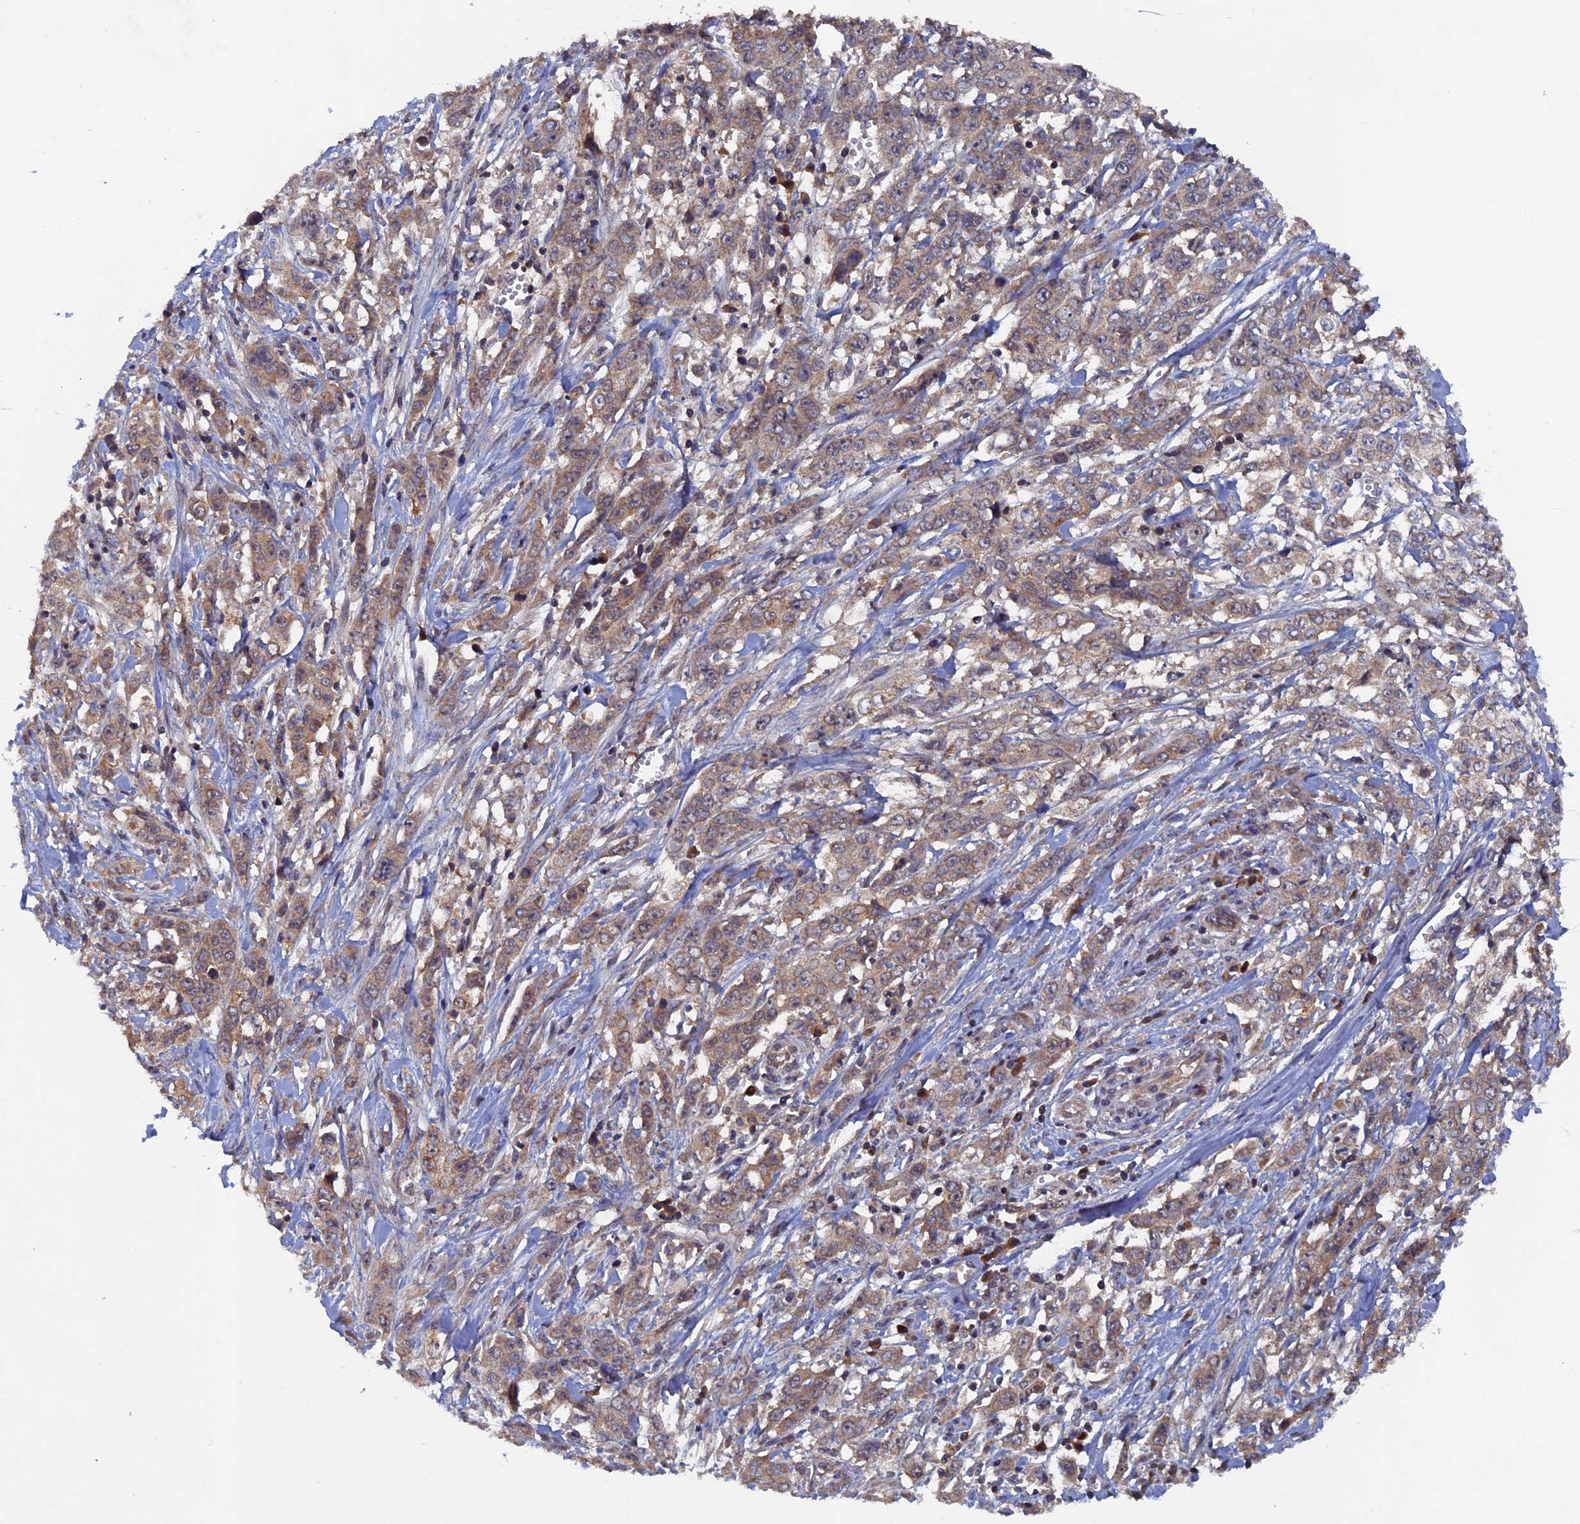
{"staining": {"intensity": "weak", "quantity": ">75%", "location": "cytoplasmic/membranous"}, "tissue": "stomach cancer", "cell_type": "Tumor cells", "image_type": "cancer", "snomed": [{"axis": "morphology", "description": "Adenocarcinoma, NOS"}, {"axis": "topography", "description": "Stomach, upper"}], "caption": "Immunohistochemical staining of adenocarcinoma (stomach) shows low levels of weak cytoplasmic/membranous protein staining in approximately >75% of tumor cells.", "gene": "RAB15", "patient": {"sex": "male", "age": 62}}